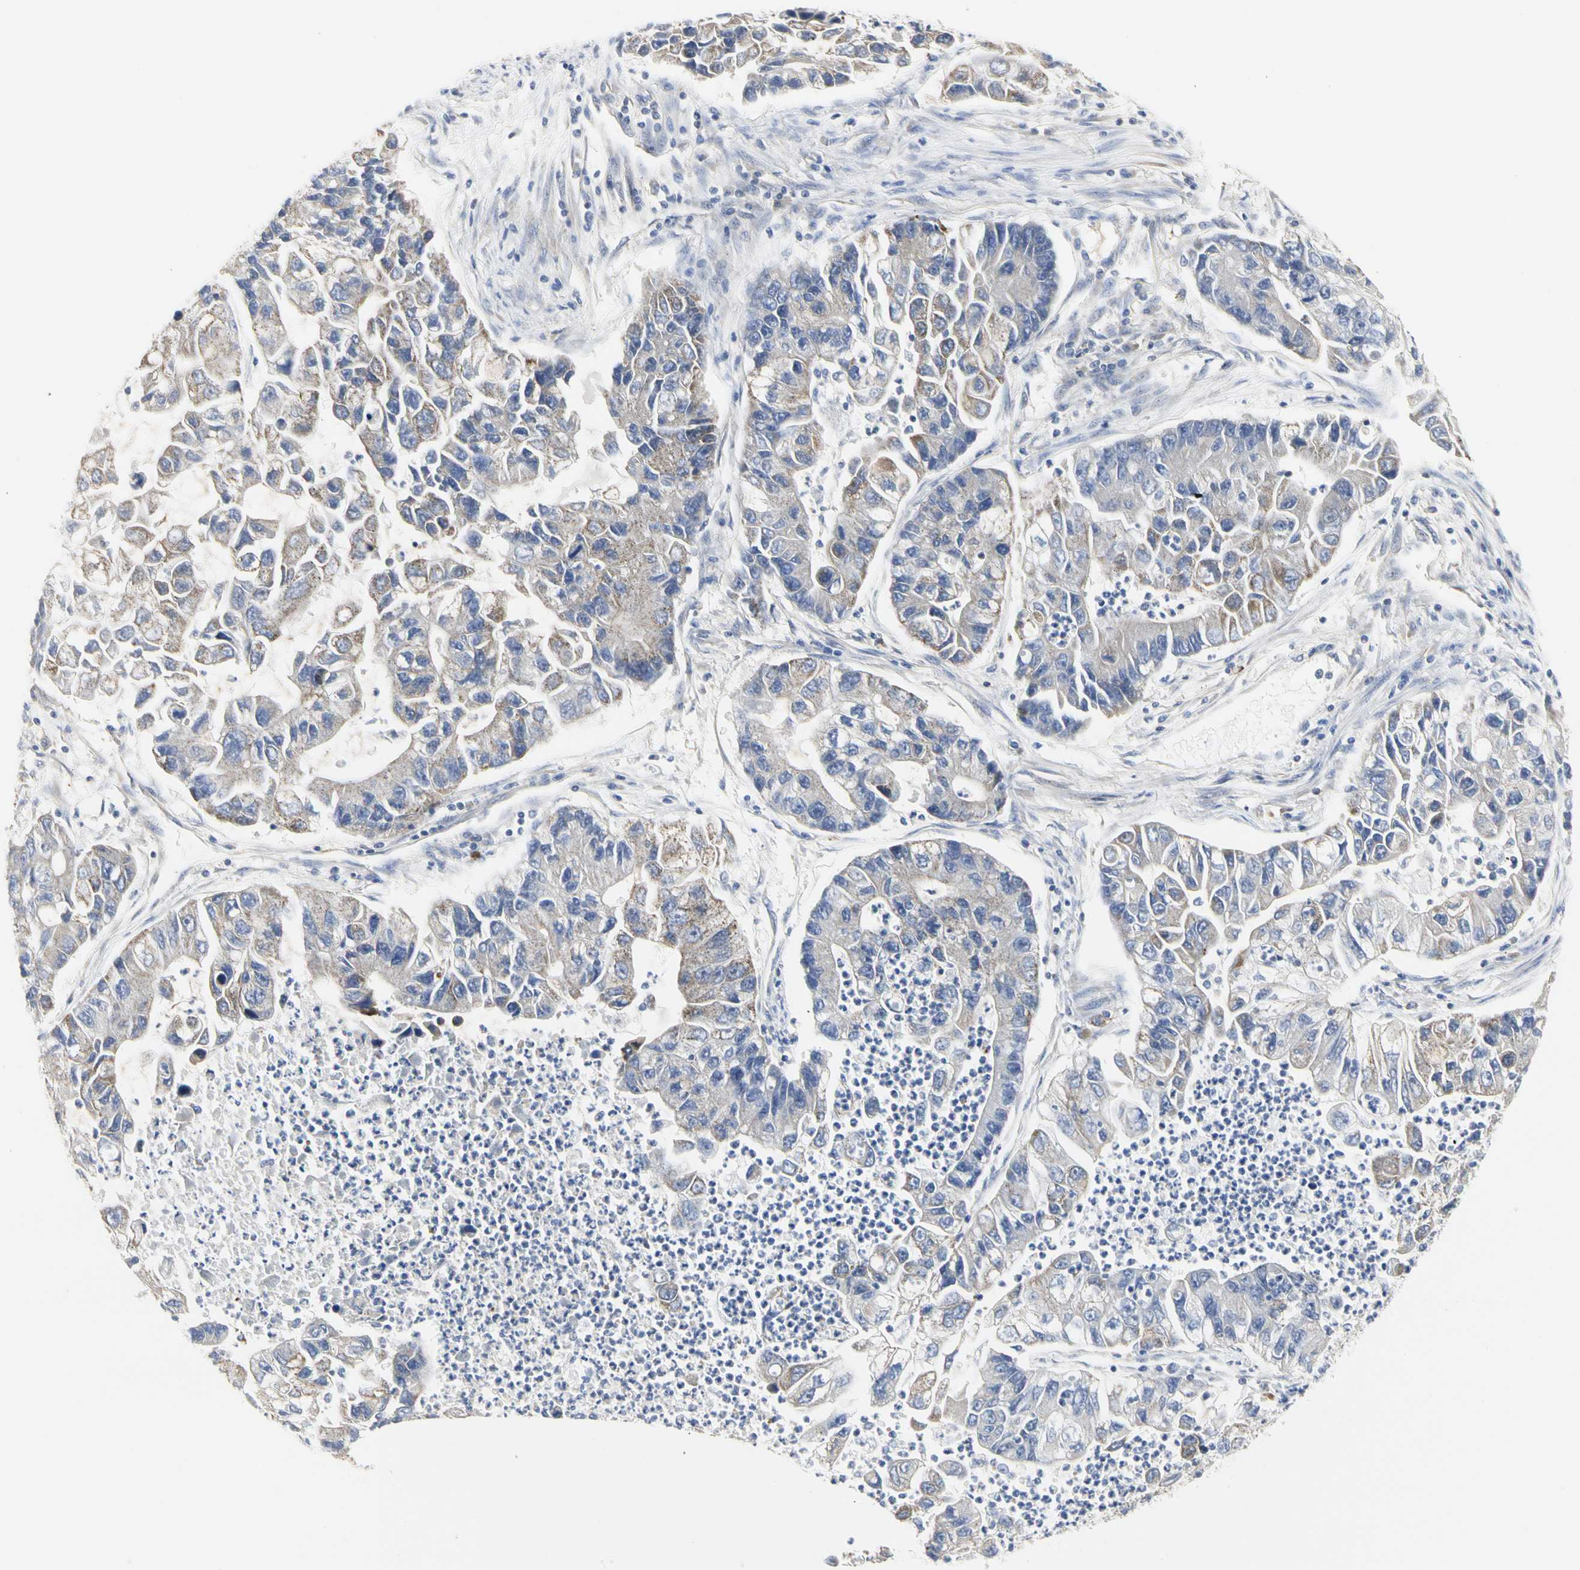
{"staining": {"intensity": "moderate", "quantity": "25%-75%", "location": "cytoplasmic/membranous"}, "tissue": "lung cancer", "cell_type": "Tumor cells", "image_type": "cancer", "snomed": [{"axis": "morphology", "description": "Adenocarcinoma, NOS"}, {"axis": "topography", "description": "Lung"}], "caption": "Lung cancer (adenocarcinoma) stained for a protein exhibits moderate cytoplasmic/membranous positivity in tumor cells.", "gene": "SHANK2", "patient": {"sex": "female", "age": 51}}